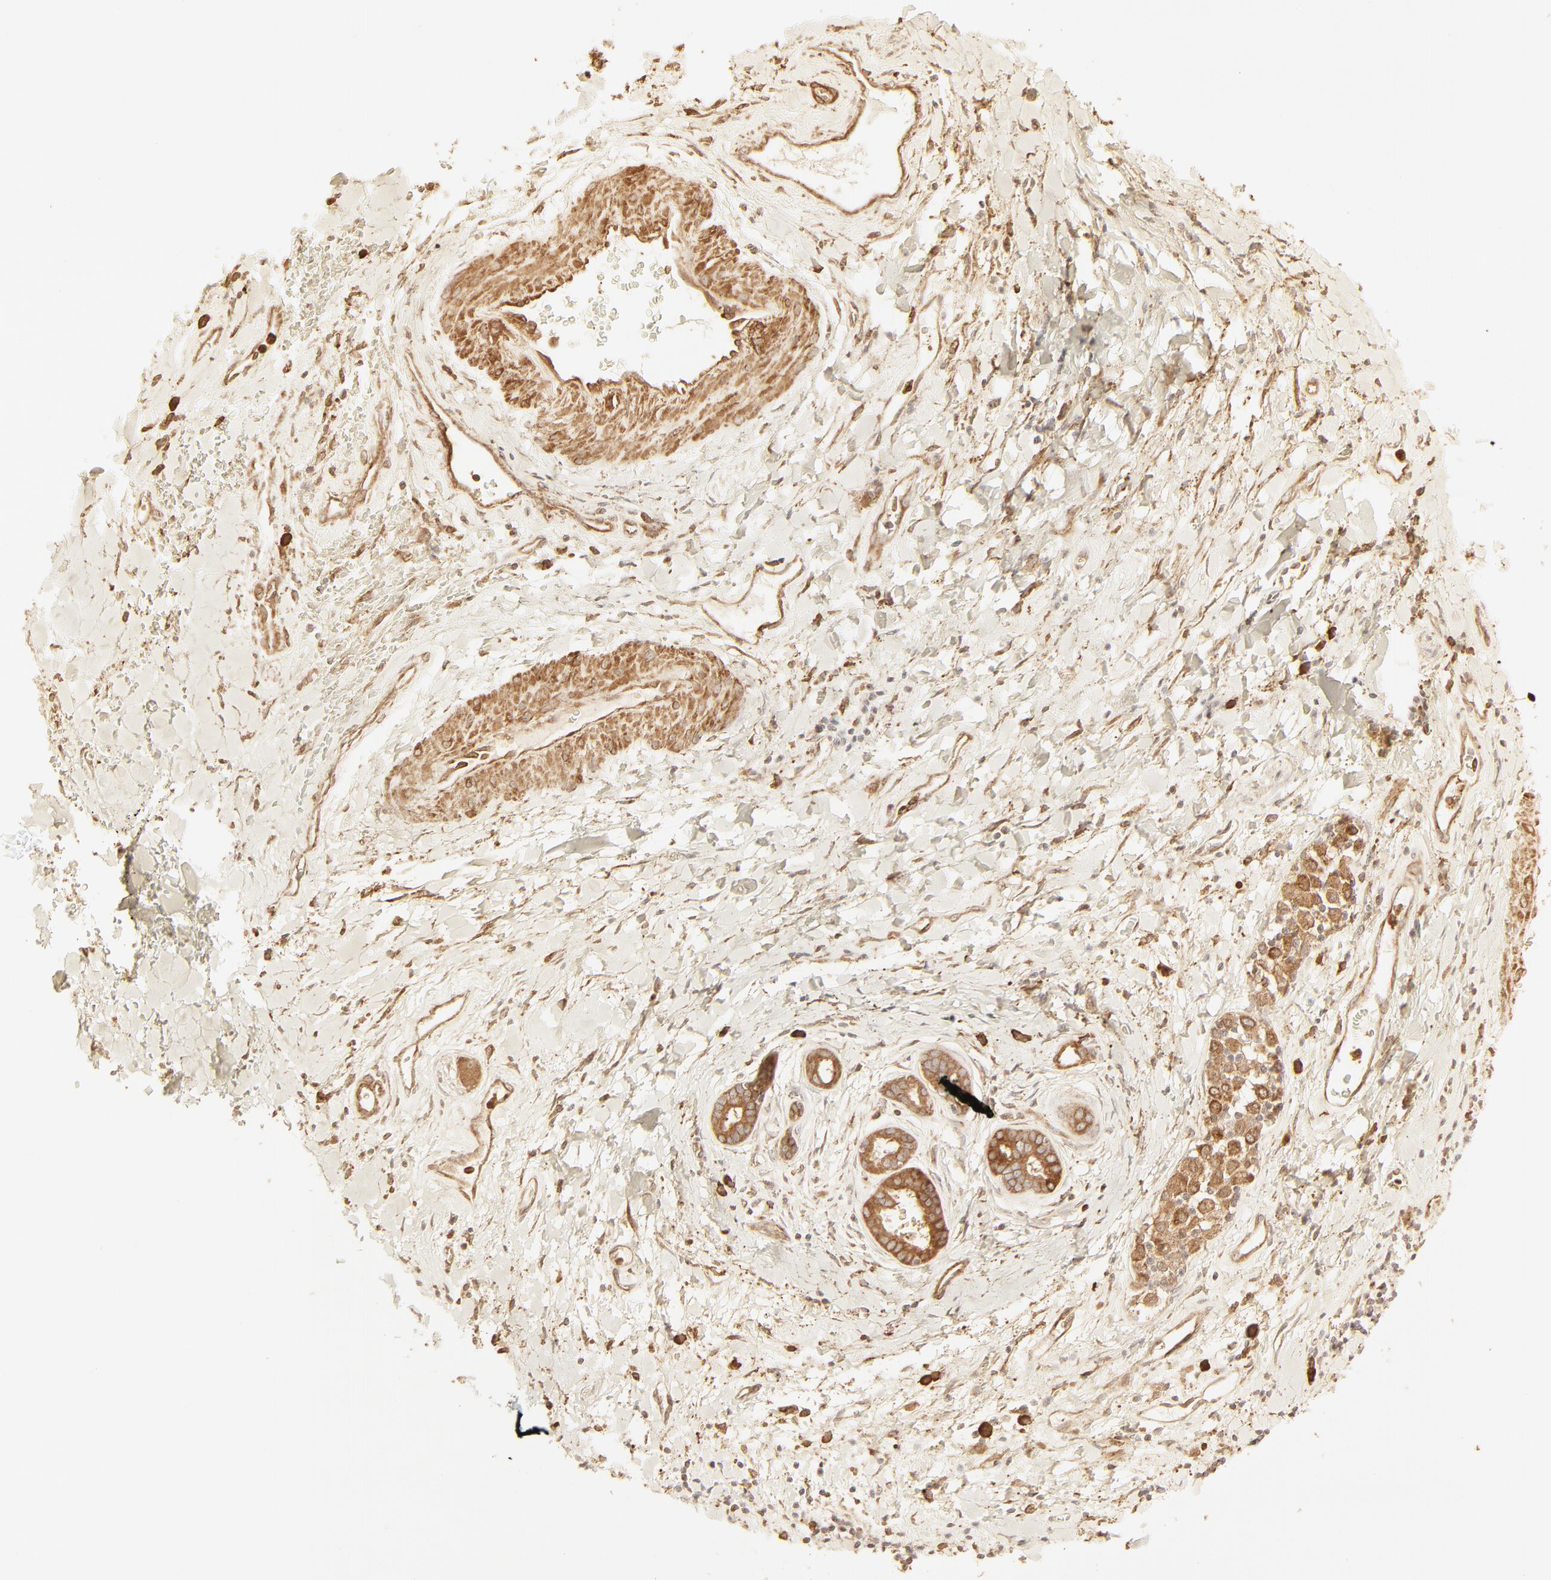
{"staining": {"intensity": "strong", "quantity": ">75%", "location": "cytoplasmic/membranous"}, "tissue": "liver cancer", "cell_type": "Tumor cells", "image_type": "cancer", "snomed": [{"axis": "morphology", "description": "Cholangiocarcinoma"}, {"axis": "topography", "description": "Liver"}], "caption": "The immunohistochemical stain shows strong cytoplasmic/membranous staining in tumor cells of liver cancer (cholangiocarcinoma) tissue. Nuclei are stained in blue.", "gene": "PFKM", "patient": {"sex": "male", "age": 57}}